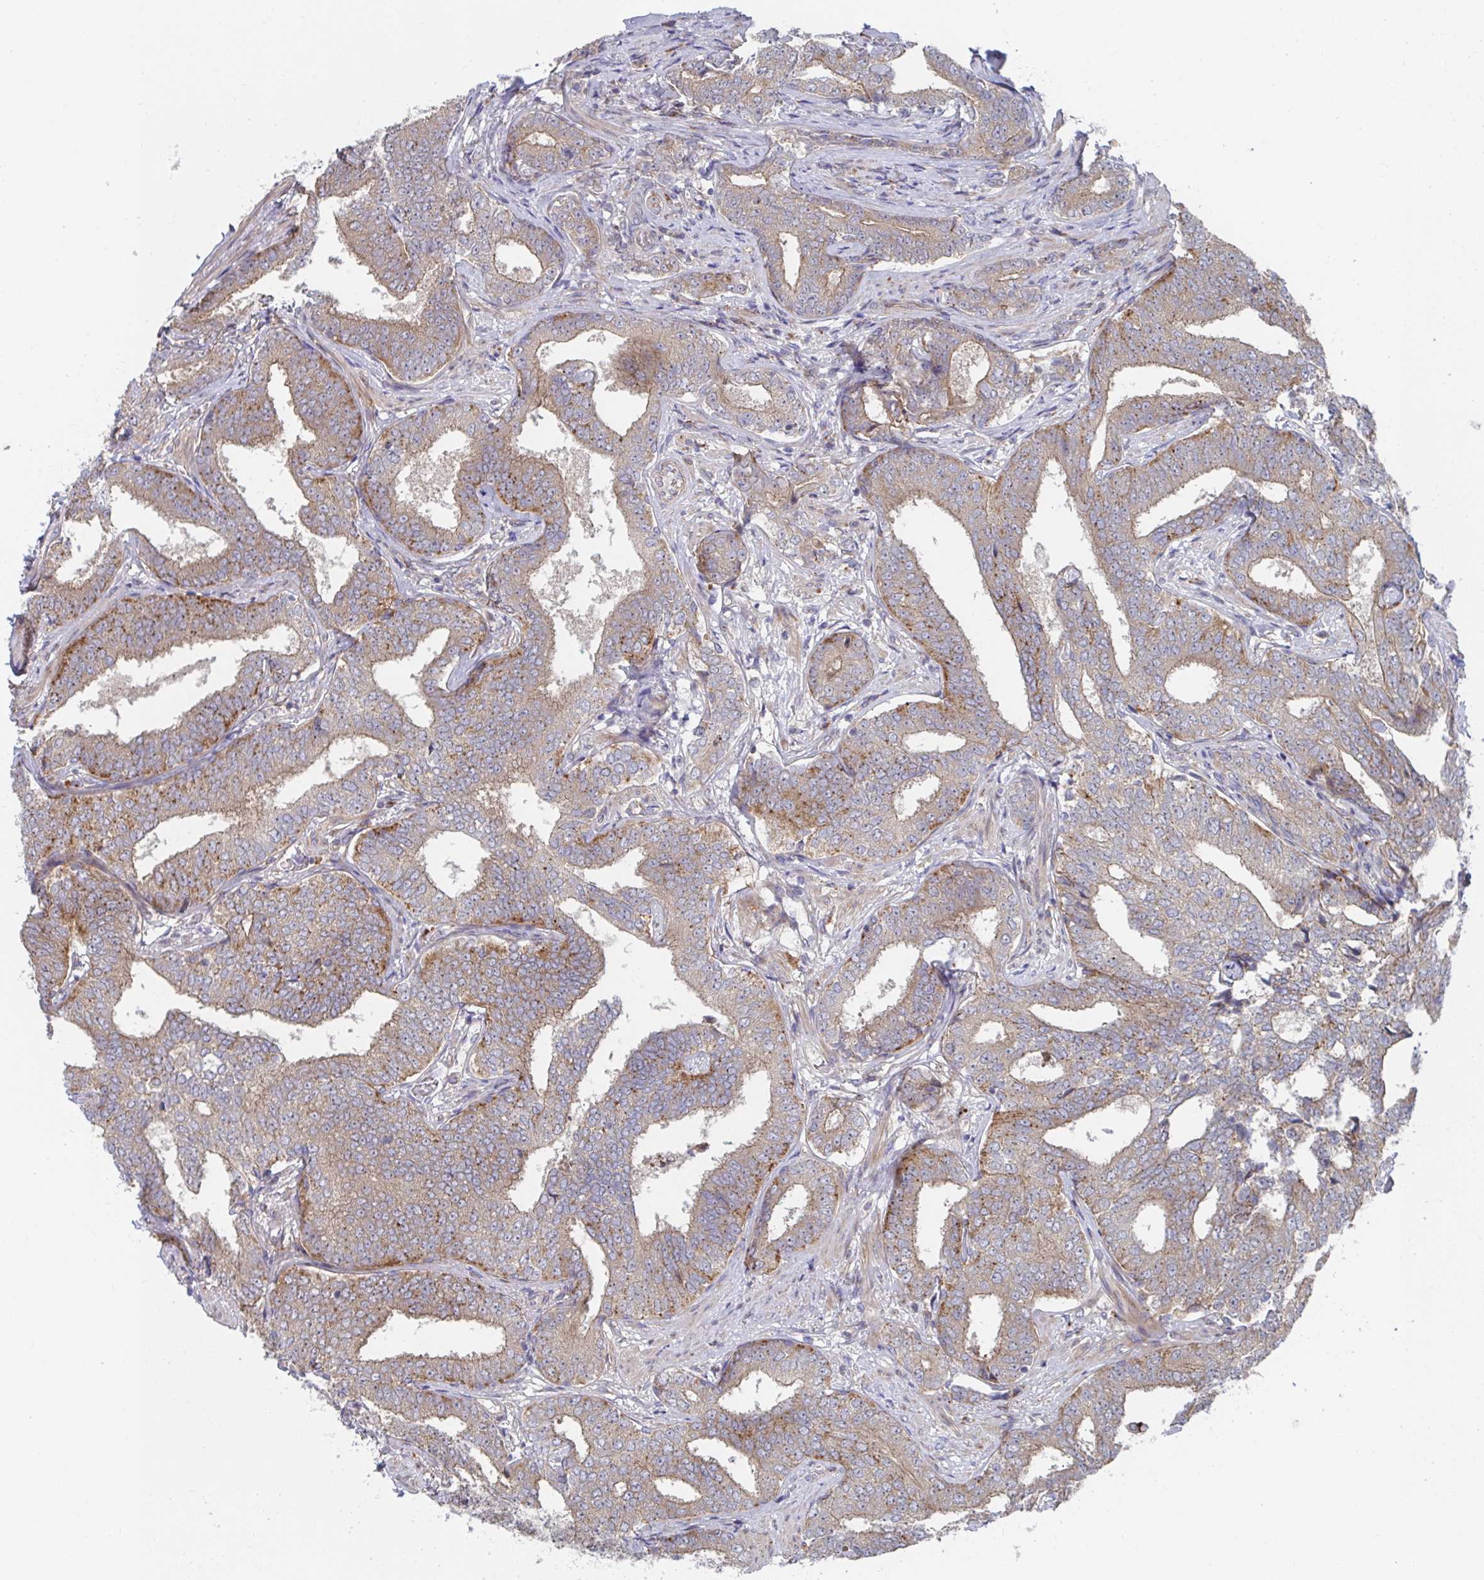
{"staining": {"intensity": "moderate", "quantity": "<25%", "location": "cytoplasmic/membranous"}, "tissue": "prostate cancer", "cell_type": "Tumor cells", "image_type": "cancer", "snomed": [{"axis": "morphology", "description": "Adenocarcinoma, High grade"}, {"axis": "topography", "description": "Prostate"}], "caption": "Human prostate cancer (adenocarcinoma (high-grade)) stained for a protein (brown) exhibits moderate cytoplasmic/membranous positive staining in about <25% of tumor cells.", "gene": "FJX1", "patient": {"sex": "male", "age": 72}}